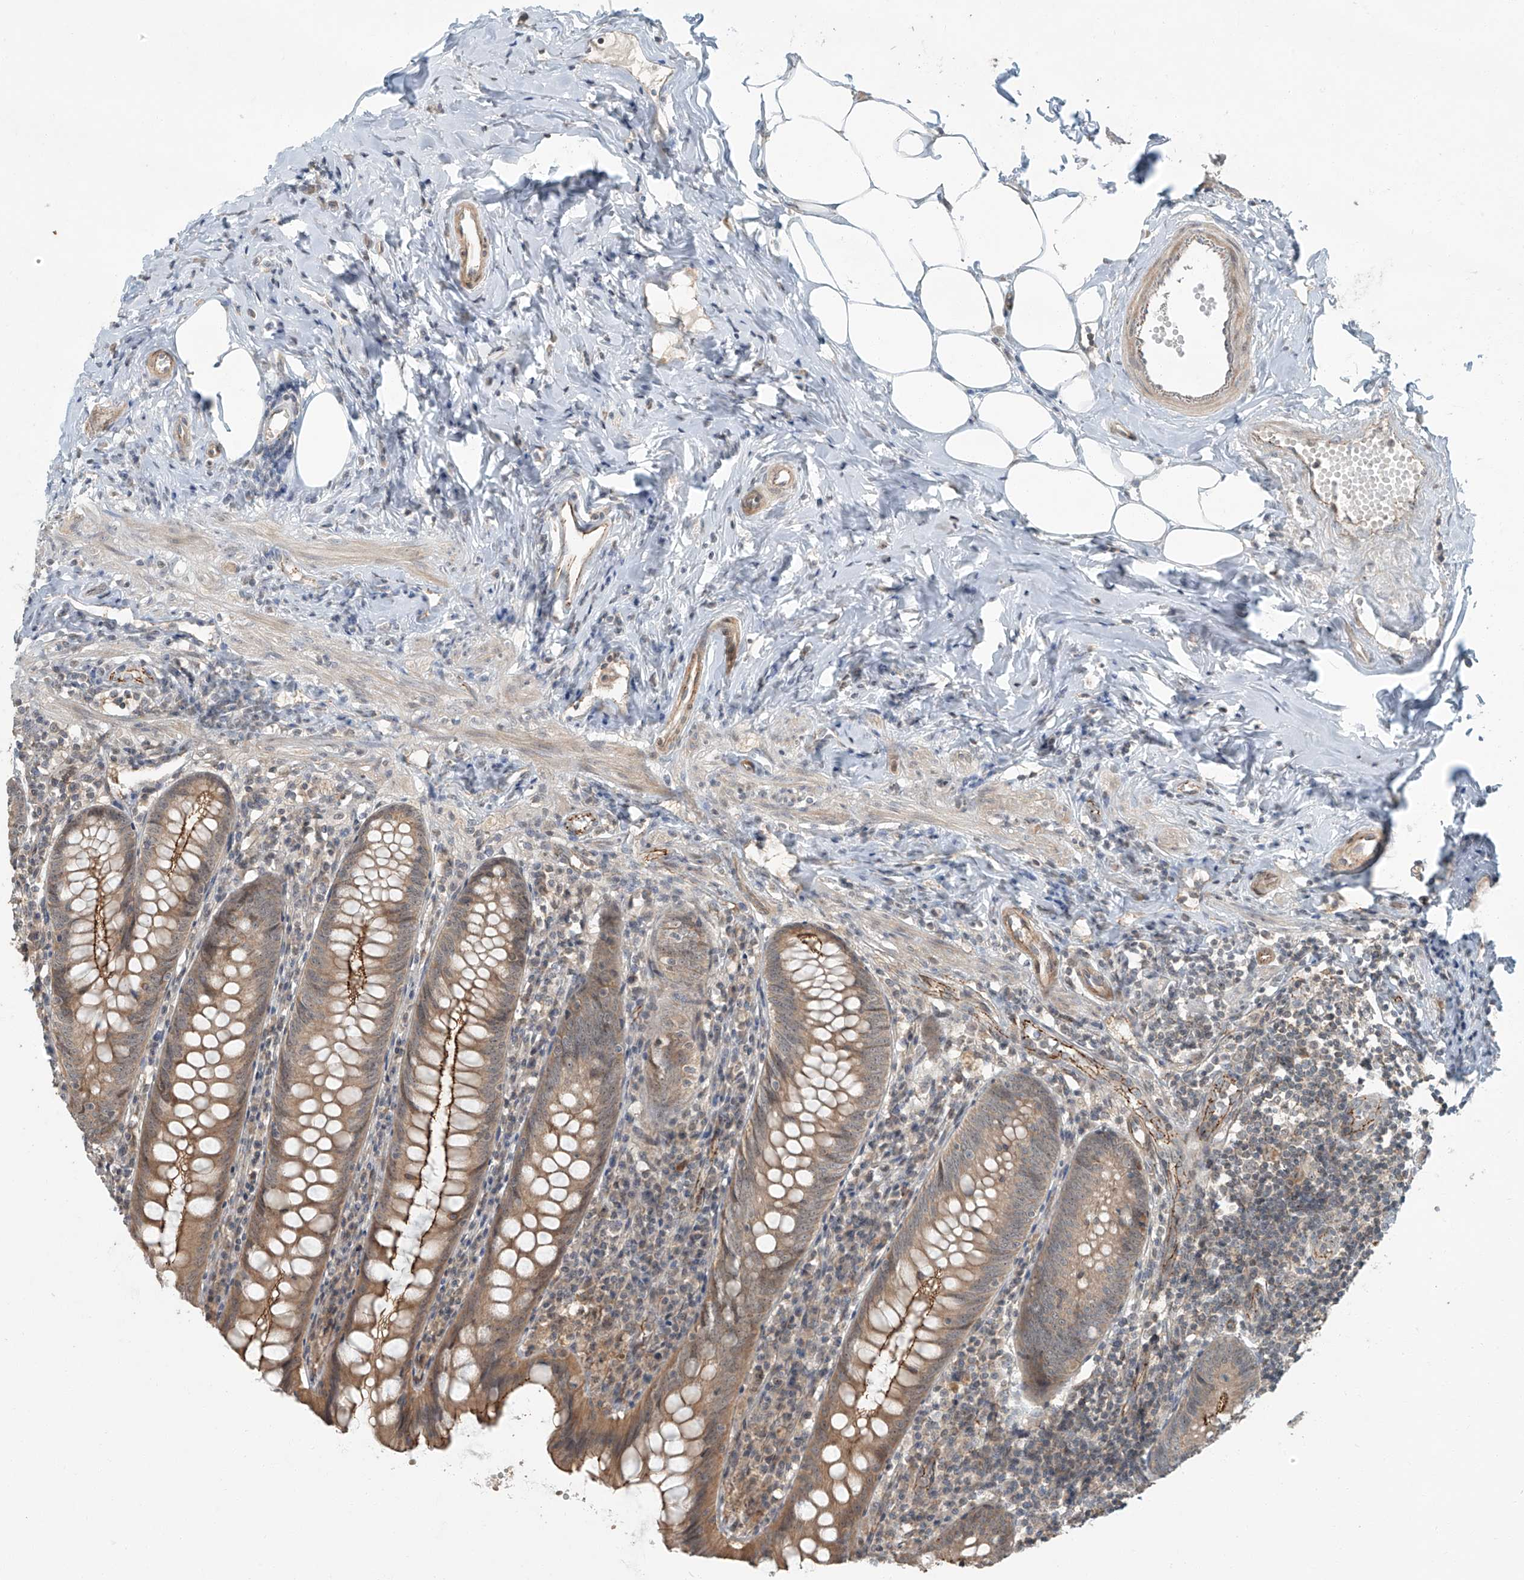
{"staining": {"intensity": "strong", "quantity": "25%-75%", "location": "cytoplasmic/membranous"}, "tissue": "appendix", "cell_type": "Glandular cells", "image_type": "normal", "snomed": [{"axis": "morphology", "description": "Normal tissue, NOS"}, {"axis": "topography", "description": "Appendix"}], "caption": "Brown immunohistochemical staining in benign appendix exhibits strong cytoplasmic/membranous staining in approximately 25%-75% of glandular cells. (Stains: DAB in brown, nuclei in blue, Microscopy: brightfield microscopy at high magnification).", "gene": "ZNF16", "patient": {"sex": "female", "age": 54}}